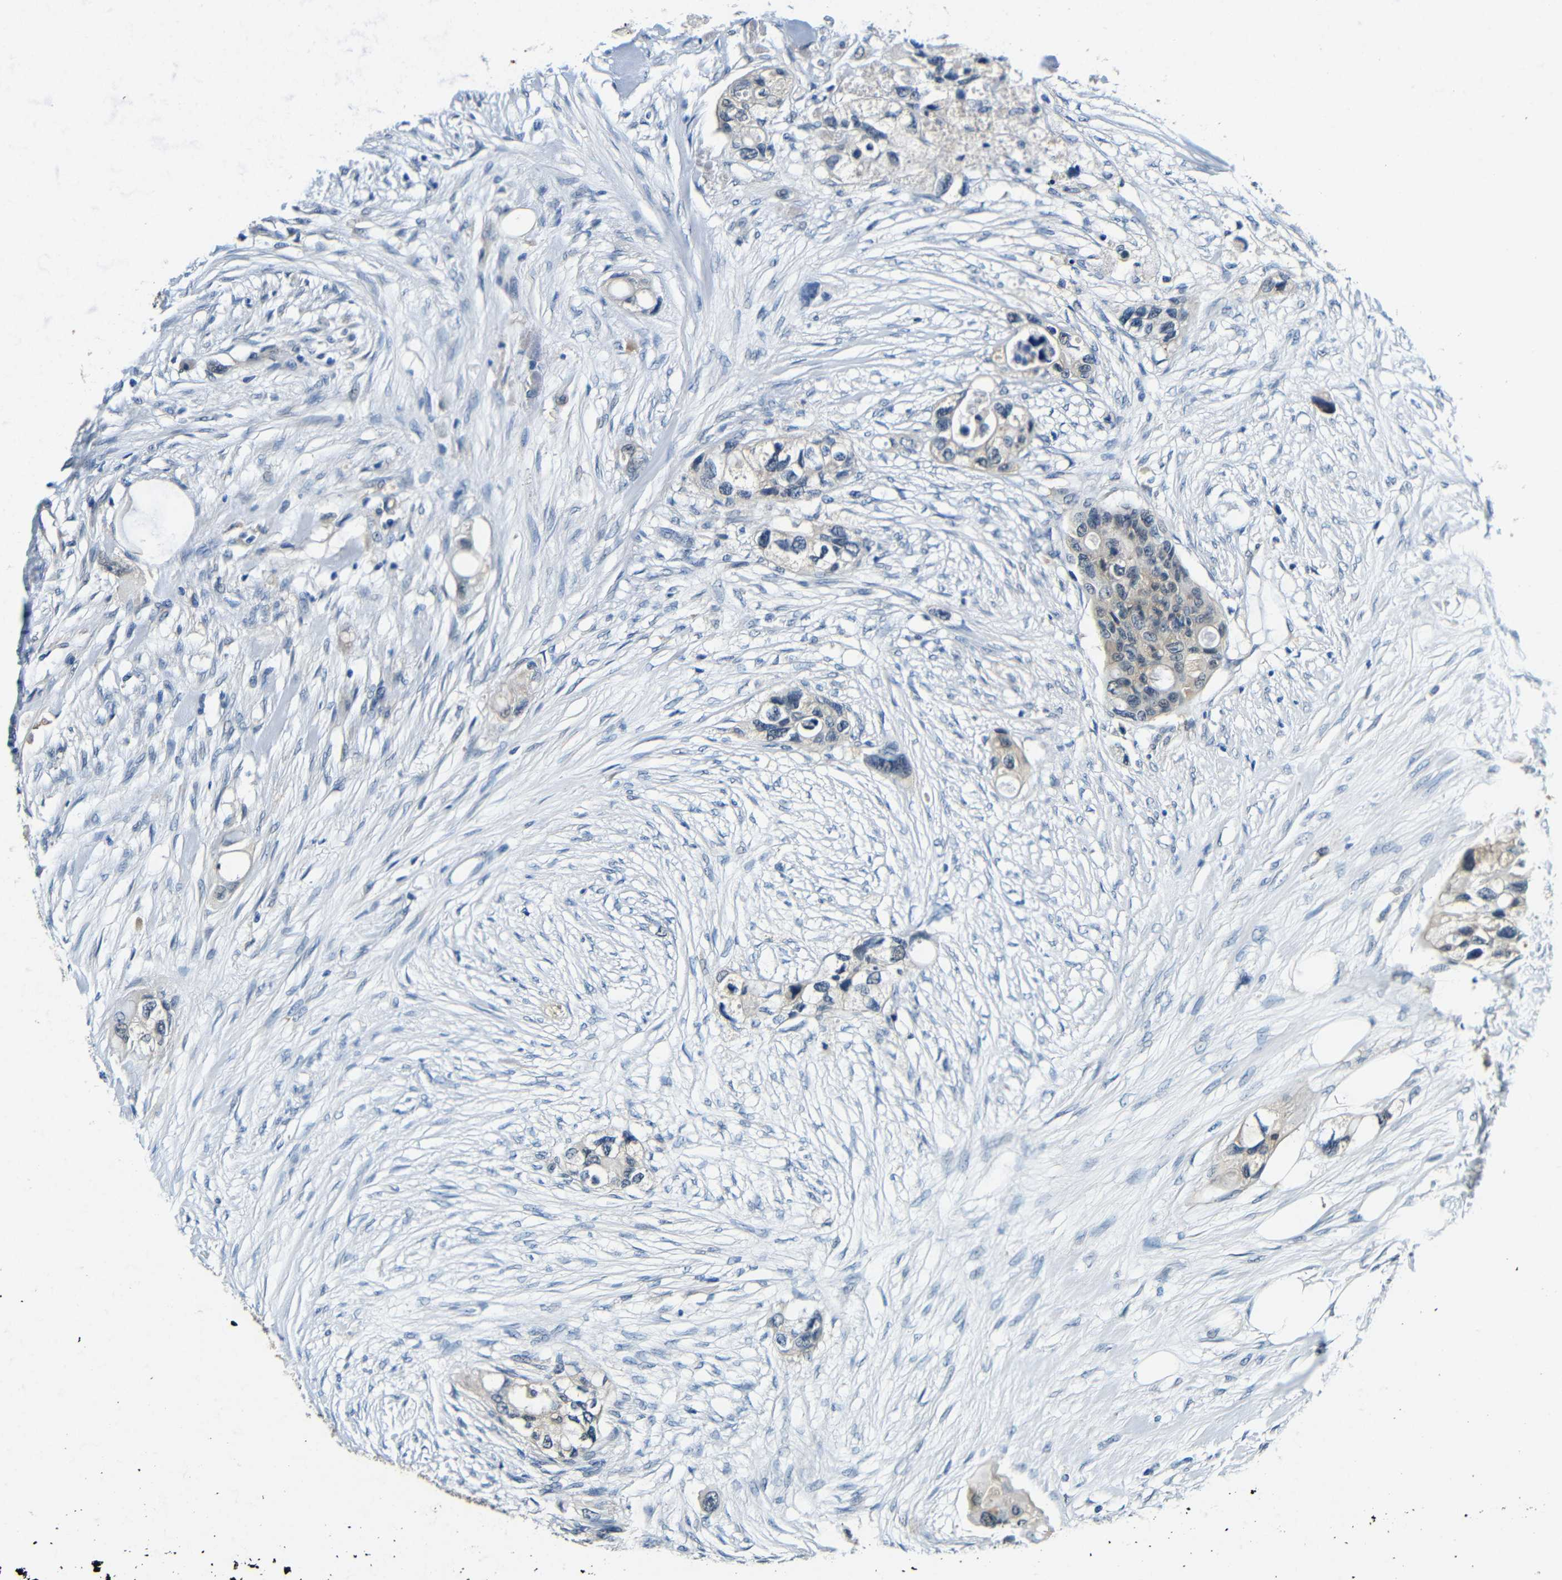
{"staining": {"intensity": "weak", "quantity": "25%-75%", "location": "cytoplasmic/membranous"}, "tissue": "colorectal cancer", "cell_type": "Tumor cells", "image_type": "cancer", "snomed": [{"axis": "morphology", "description": "Adenocarcinoma, NOS"}, {"axis": "topography", "description": "Colon"}], "caption": "Brown immunohistochemical staining in adenocarcinoma (colorectal) exhibits weak cytoplasmic/membranous expression in about 25%-75% of tumor cells. (brown staining indicates protein expression, while blue staining denotes nuclei).", "gene": "ADAP1", "patient": {"sex": "female", "age": 57}}